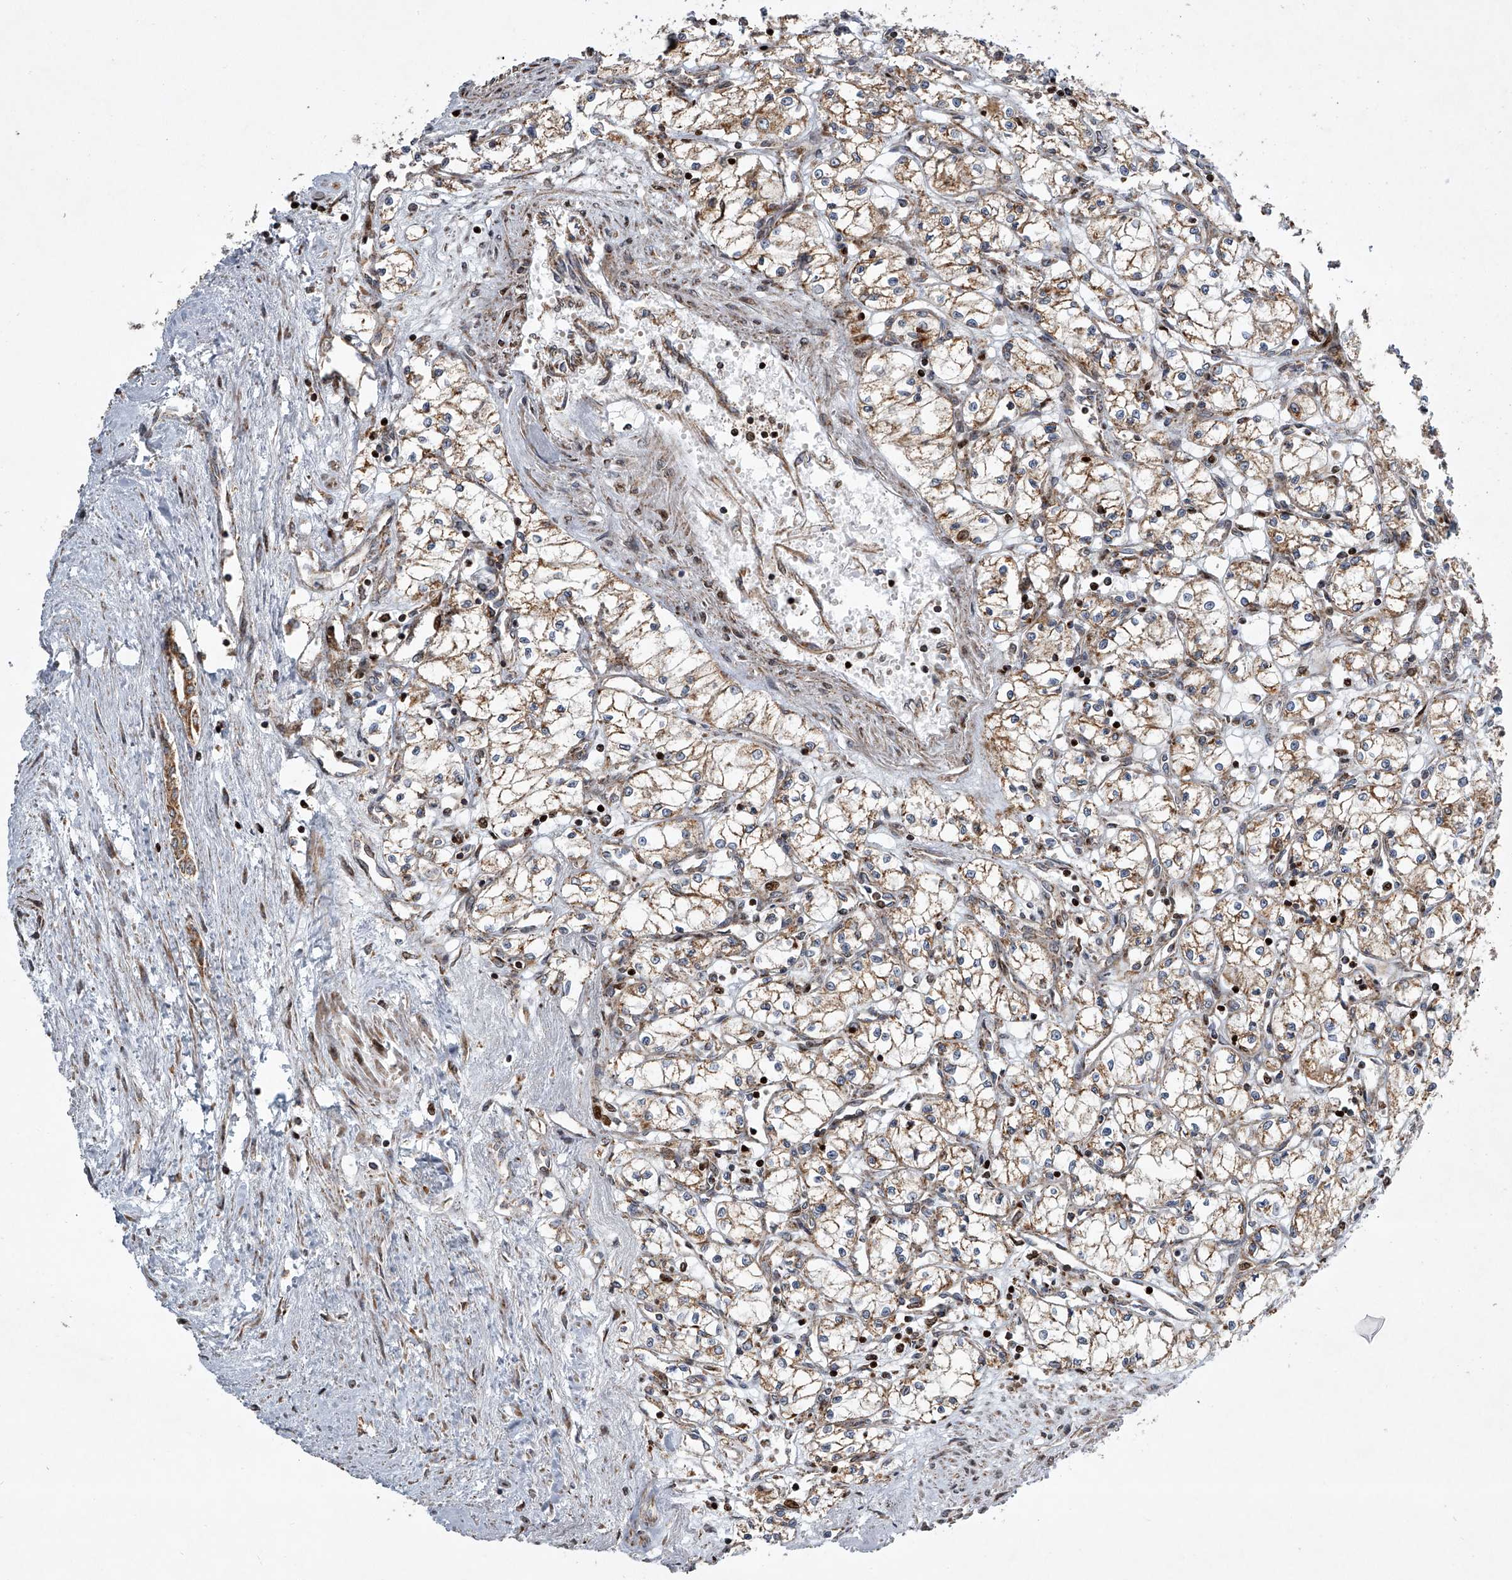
{"staining": {"intensity": "moderate", "quantity": ">75%", "location": "cytoplasmic/membranous"}, "tissue": "renal cancer", "cell_type": "Tumor cells", "image_type": "cancer", "snomed": [{"axis": "morphology", "description": "Adenocarcinoma, NOS"}, {"axis": "topography", "description": "Kidney"}], "caption": "DAB (3,3'-diaminobenzidine) immunohistochemical staining of human adenocarcinoma (renal) exhibits moderate cytoplasmic/membranous protein staining in about >75% of tumor cells.", "gene": "STRADA", "patient": {"sex": "male", "age": 59}}